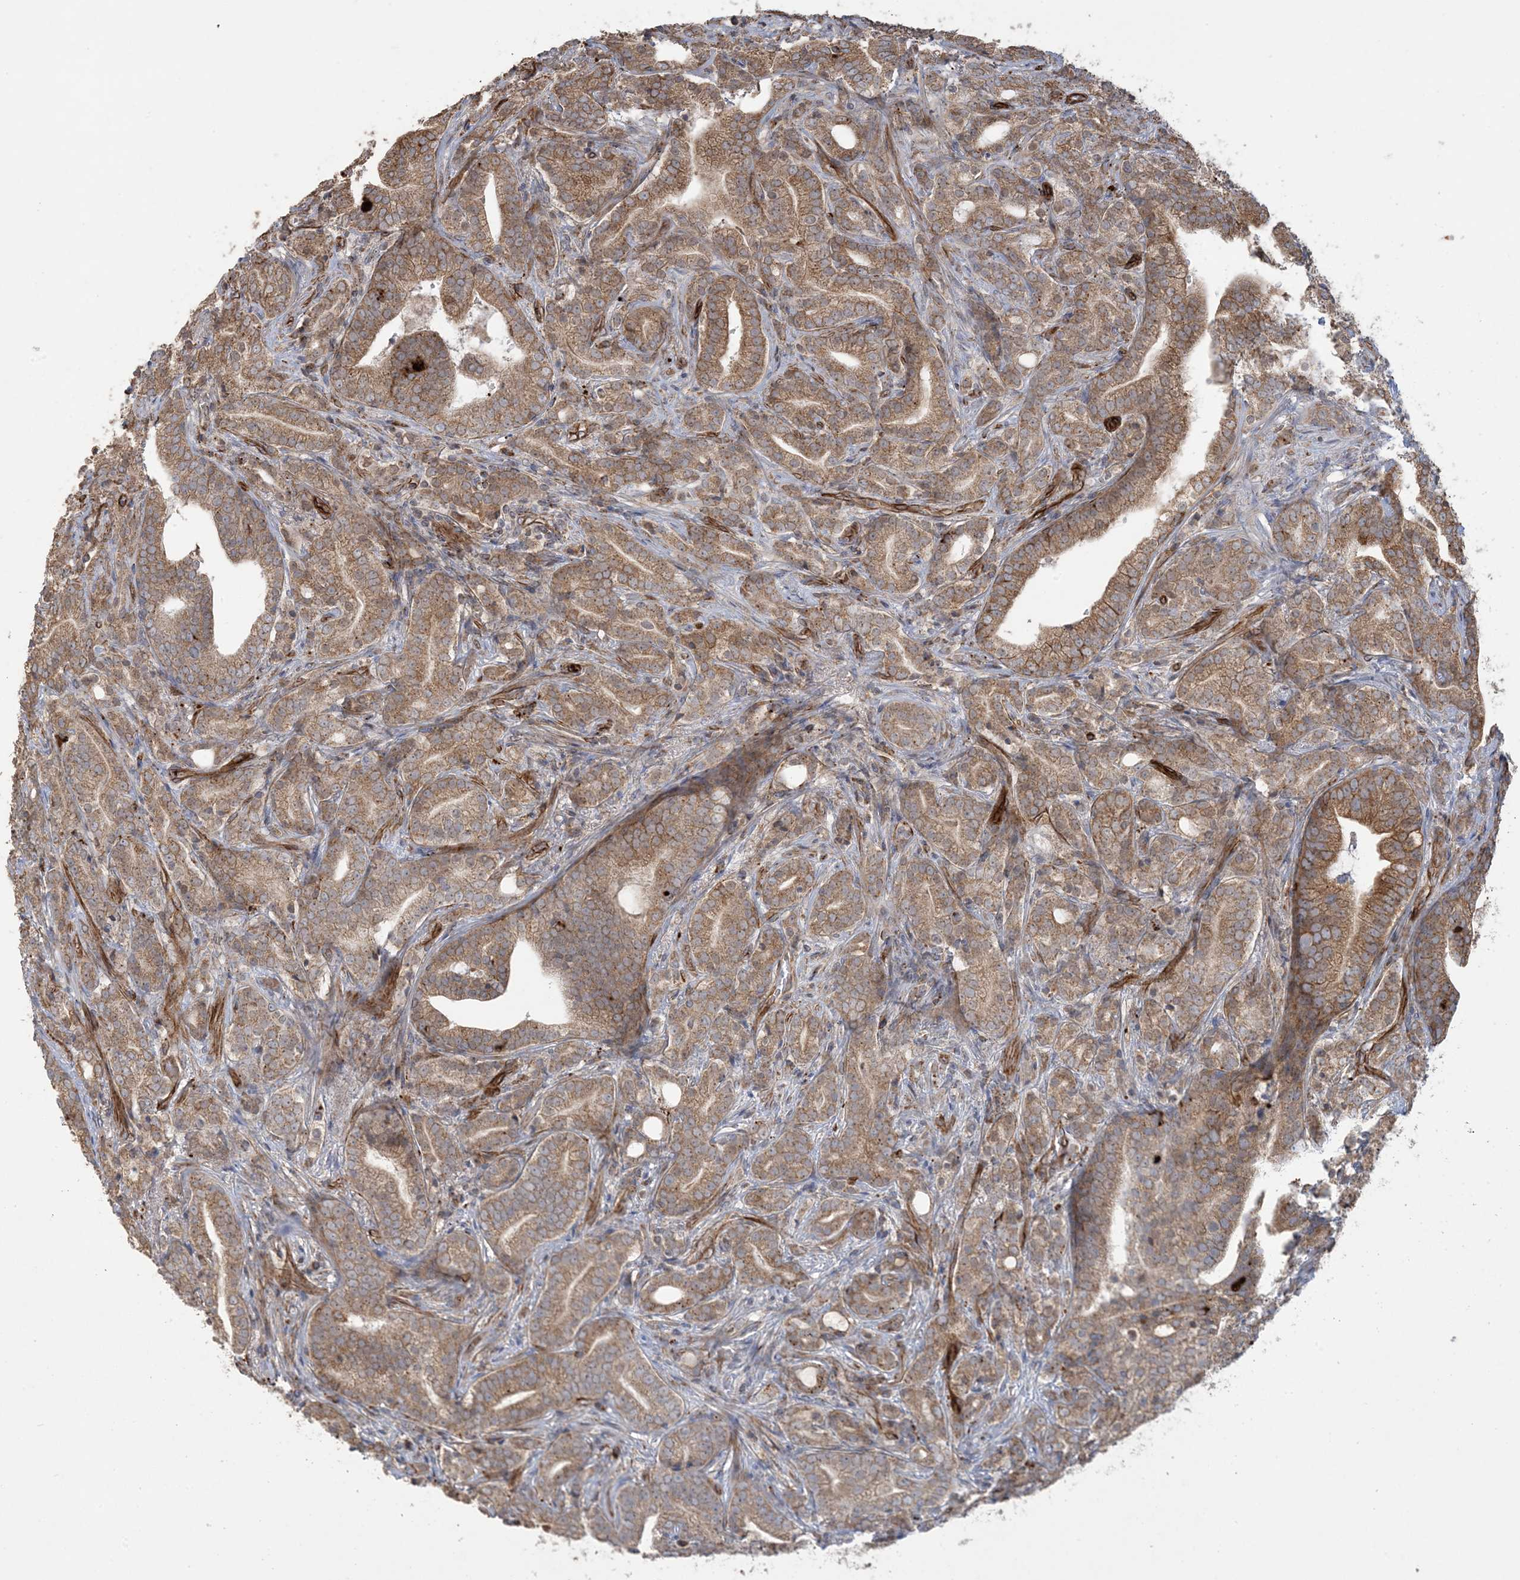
{"staining": {"intensity": "moderate", "quantity": ">75%", "location": "cytoplasmic/membranous"}, "tissue": "prostate cancer", "cell_type": "Tumor cells", "image_type": "cancer", "snomed": [{"axis": "morphology", "description": "Adenocarcinoma, High grade"}, {"axis": "topography", "description": "Prostate"}], "caption": "A brown stain highlights moderate cytoplasmic/membranous expression of a protein in human prostate cancer (adenocarcinoma (high-grade)) tumor cells.", "gene": "AGA", "patient": {"sex": "male", "age": 57}}